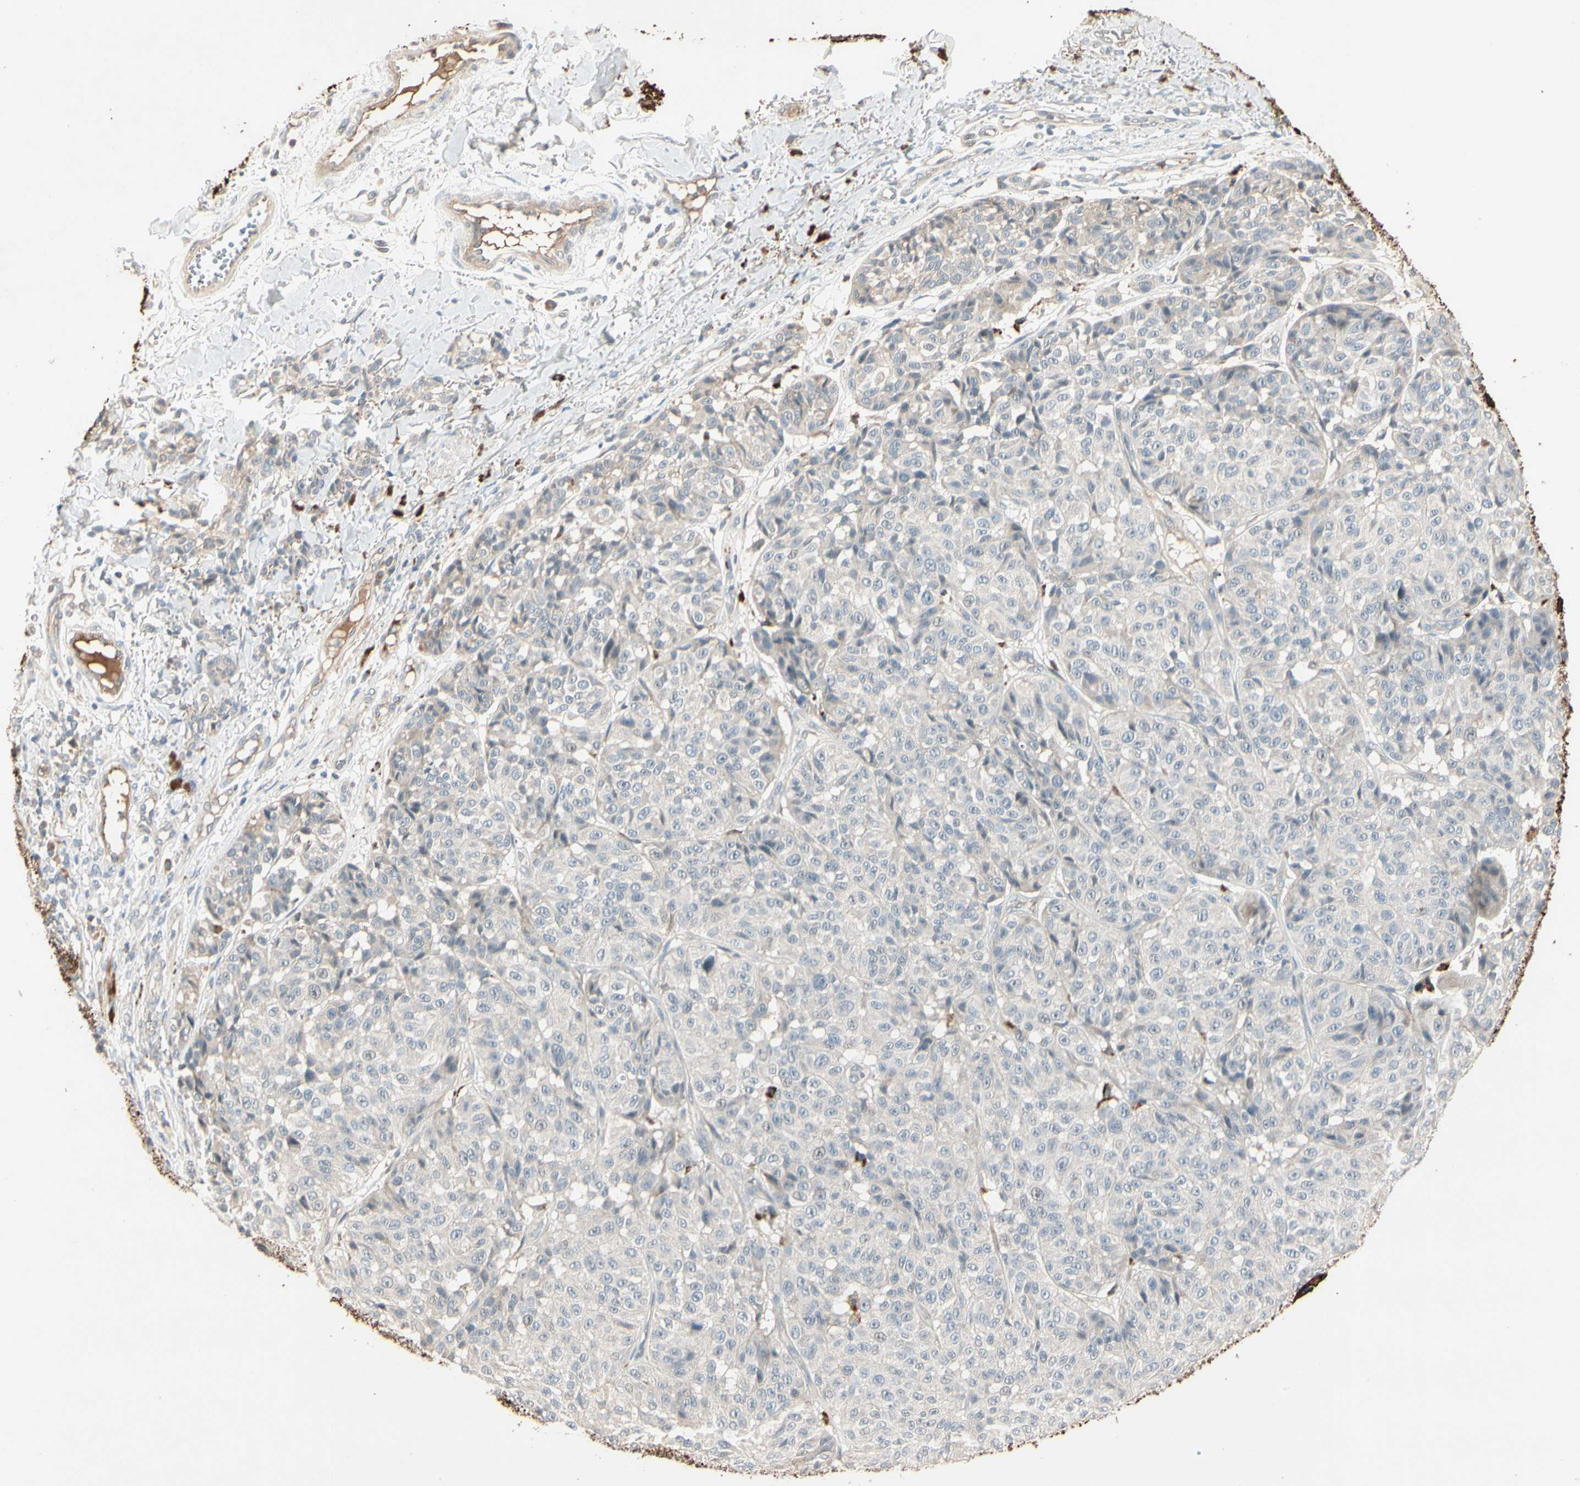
{"staining": {"intensity": "negative", "quantity": "none", "location": "none"}, "tissue": "melanoma", "cell_type": "Tumor cells", "image_type": "cancer", "snomed": [{"axis": "morphology", "description": "Malignant melanoma, NOS"}, {"axis": "topography", "description": "Skin"}], "caption": "This is an immunohistochemistry (IHC) image of malignant melanoma. There is no positivity in tumor cells.", "gene": "SKIL", "patient": {"sex": "female", "age": 46}}